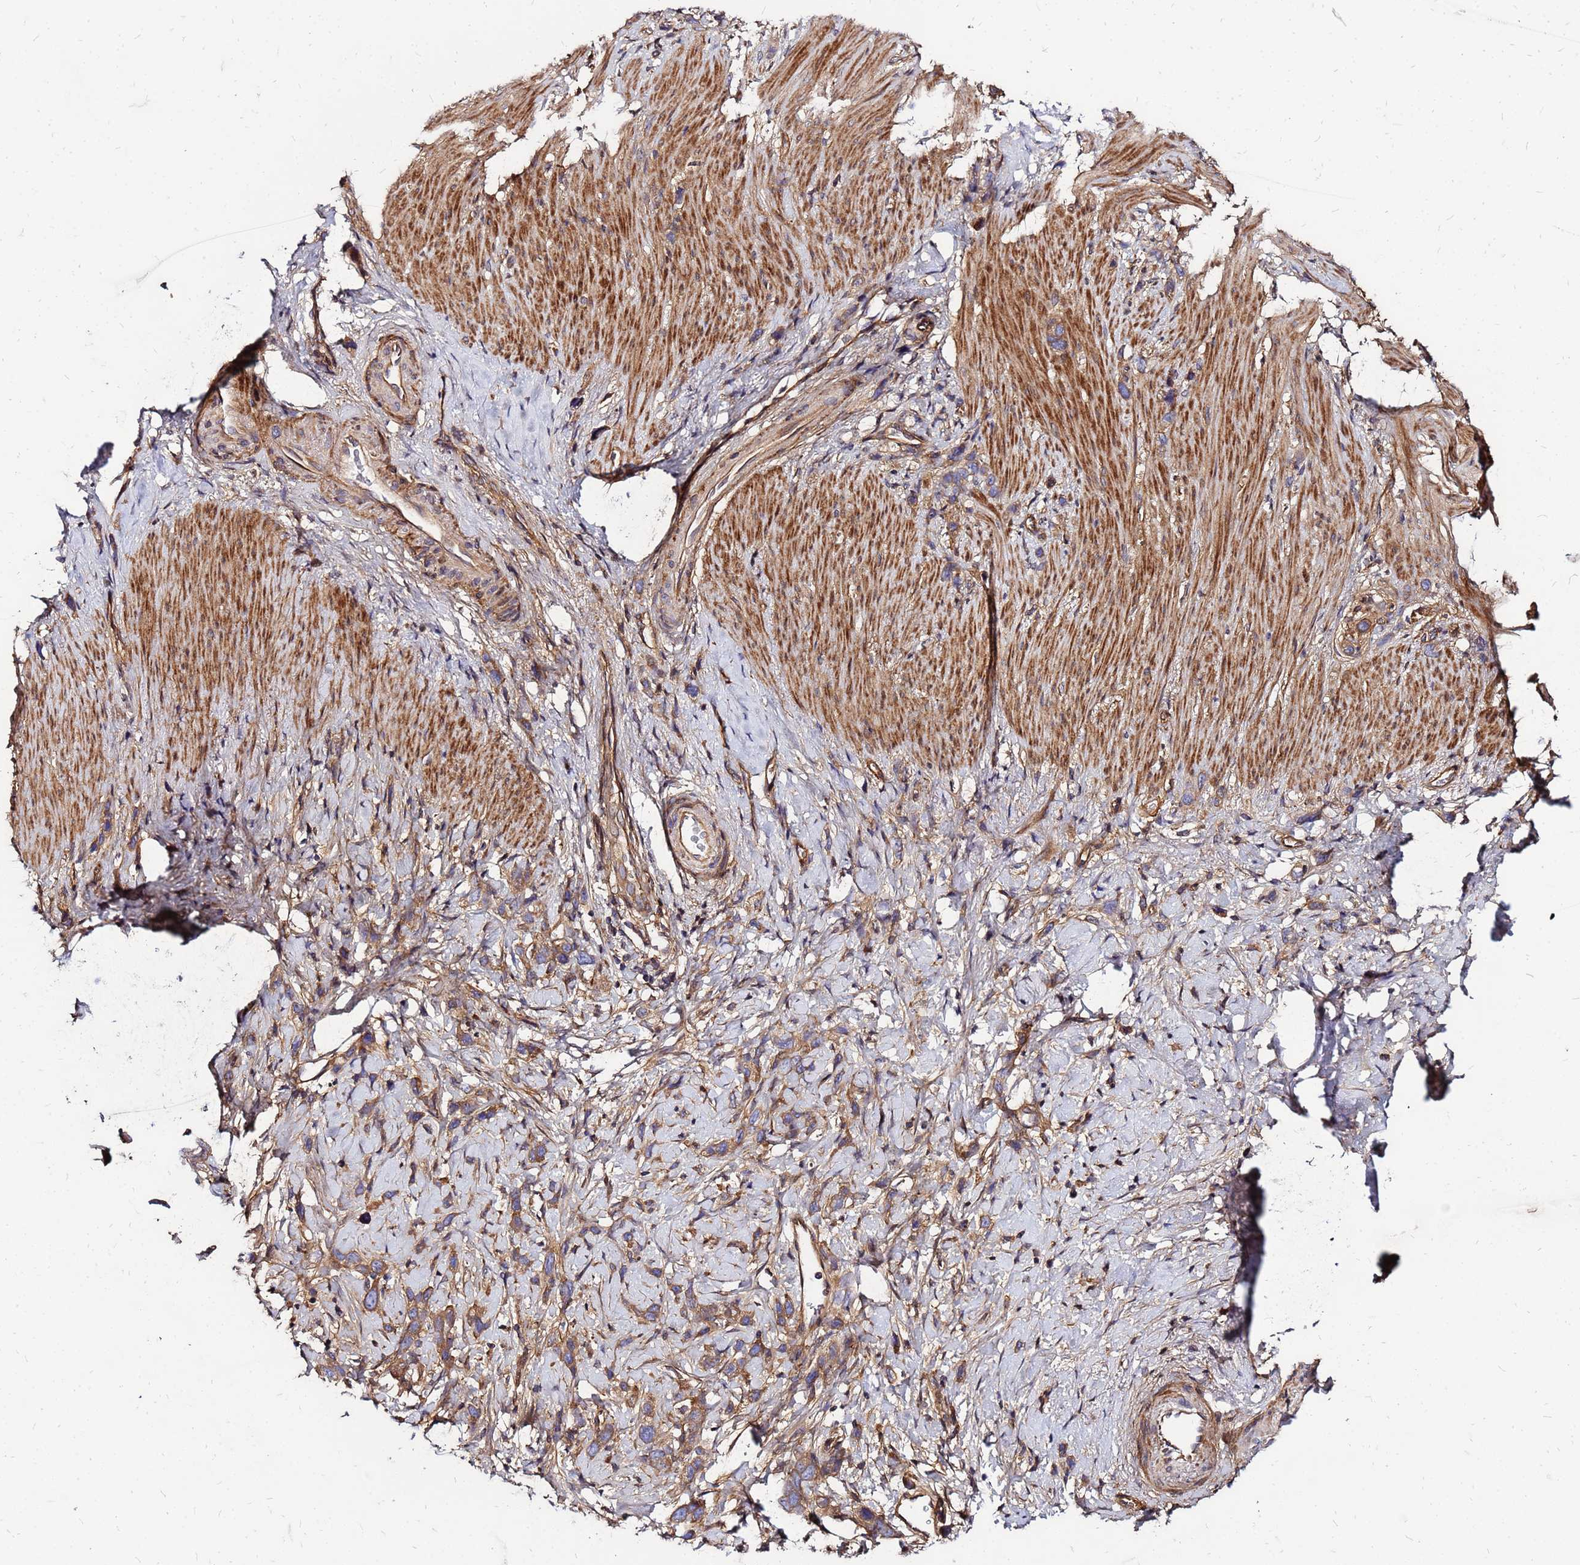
{"staining": {"intensity": "weak", "quantity": ">75%", "location": "cytoplasmic/membranous"}, "tissue": "stomach cancer", "cell_type": "Tumor cells", "image_type": "cancer", "snomed": [{"axis": "morphology", "description": "Adenocarcinoma, NOS"}, {"axis": "topography", "description": "Stomach"}], "caption": "Protein expression analysis of stomach cancer (adenocarcinoma) exhibits weak cytoplasmic/membranous expression in approximately >75% of tumor cells.", "gene": "CYBC1", "patient": {"sex": "female", "age": 65}}